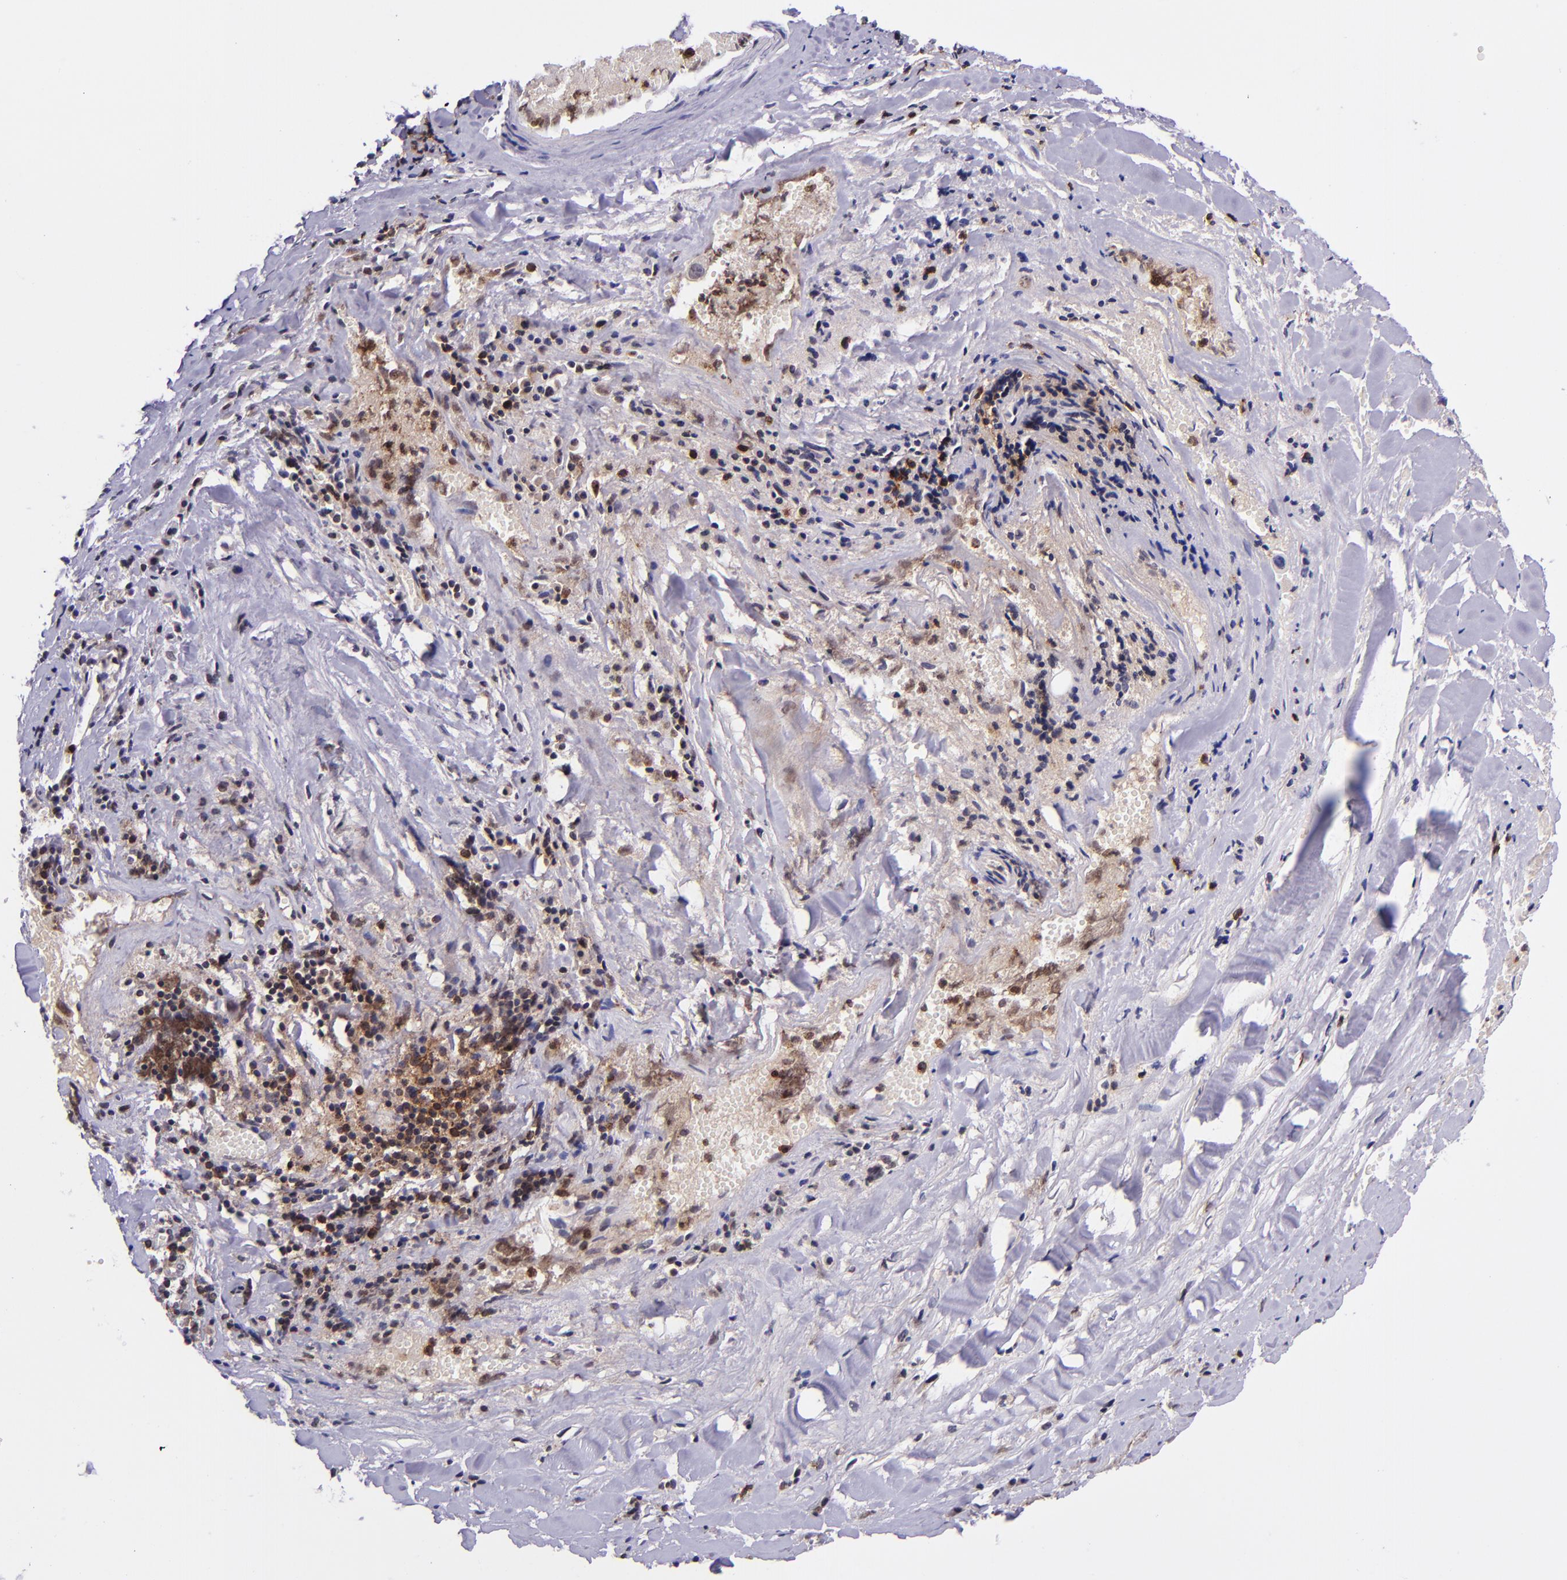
{"staining": {"intensity": "weak", "quantity": "25%-75%", "location": "cytoplasmic/membranous"}, "tissue": "lung cancer", "cell_type": "Tumor cells", "image_type": "cancer", "snomed": [{"axis": "morphology", "description": "Adenocarcinoma, NOS"}, {"axis": "topography", "description": "Lung"}], "caption": "Weak cytoplasmic/membranous protein expression is present in approximately 25%-75% of tumor cells in lung cancer.", "gene": "SELL", "patient": {"sex": "male", "age": 60}}